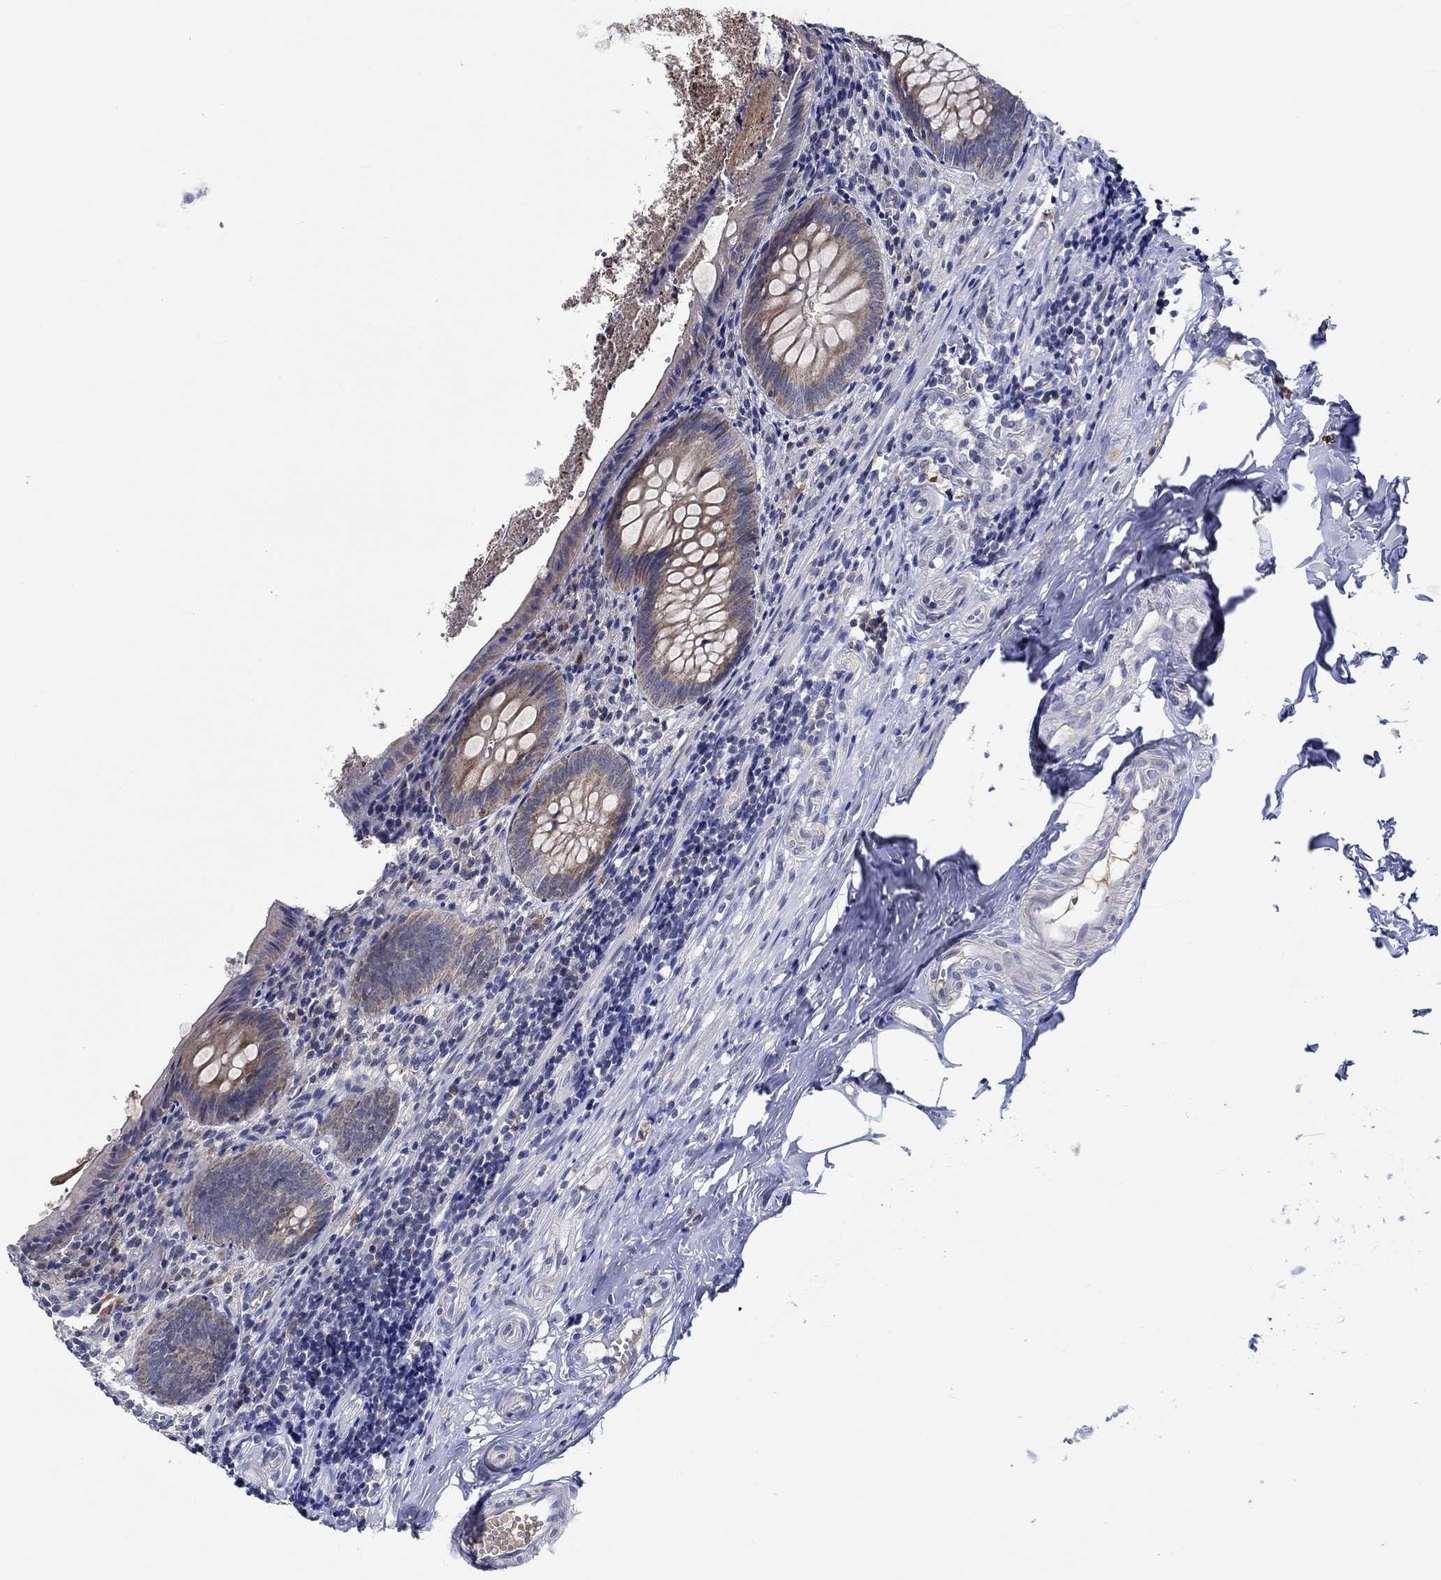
{"staining": {"intensity": "moderate", "quantity": "25%-75%", "location": "cytoplasmic/membranous"}, "tissue": "appendix", "cell_type": "Glandular cells", "image_type": "normal", "snomed": [{"axis": "morphology", "description": "Normal tissue, NOS"}, {"axis": "topography", "description": "Appendix"}], "caption": "DAB immunohistochemical staining of unremarkable human appendix exhibits moderate cytoplasmic/membranous protein staining in approximately 25%-75% of glandular cells. The protein of interest is shown in brown color, while the nuclei are stained blue.", "gene": "WASF1", "patient": {"sex": "female", "age": 23}}